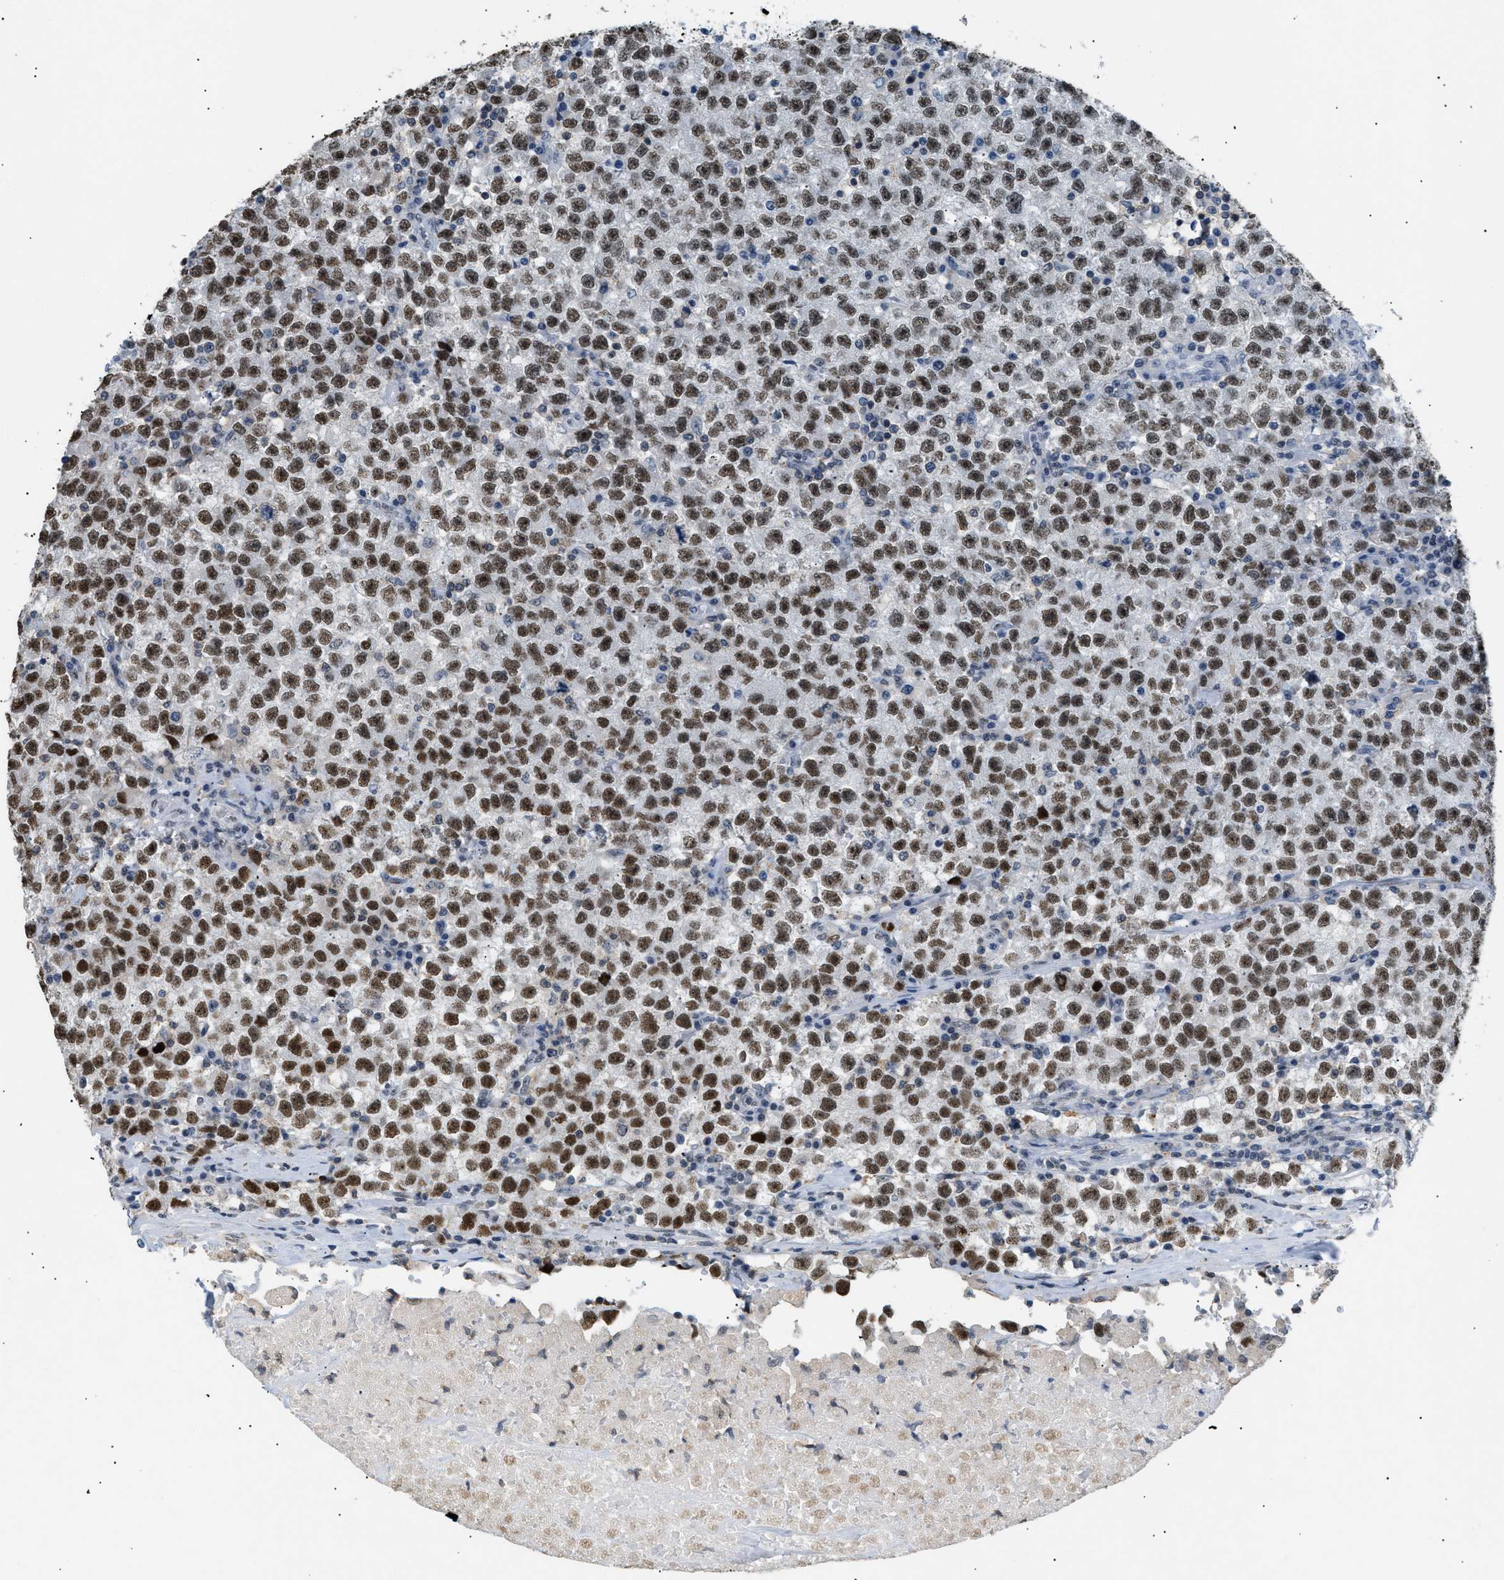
{"staining": {"intensity": "strong", "quantity": ">75%", "location": "nuclear"}, "tissue": "testis cancer", "cell_type": "Tumor cells", "image_type": "cancer", "snomed": [{"axis": "morphology", "description": "Seminoma, NOS"}, {"axis": "topography", "description": "Testis"}], "caption": "An IHC histopathology image of tumor tissue is shown. Protein staining in brown shows strong nuclear positivity in testis seminoma within tumor cells.", "gene": "KCNC3", "patient": {"sex": "male", "age": 22}}